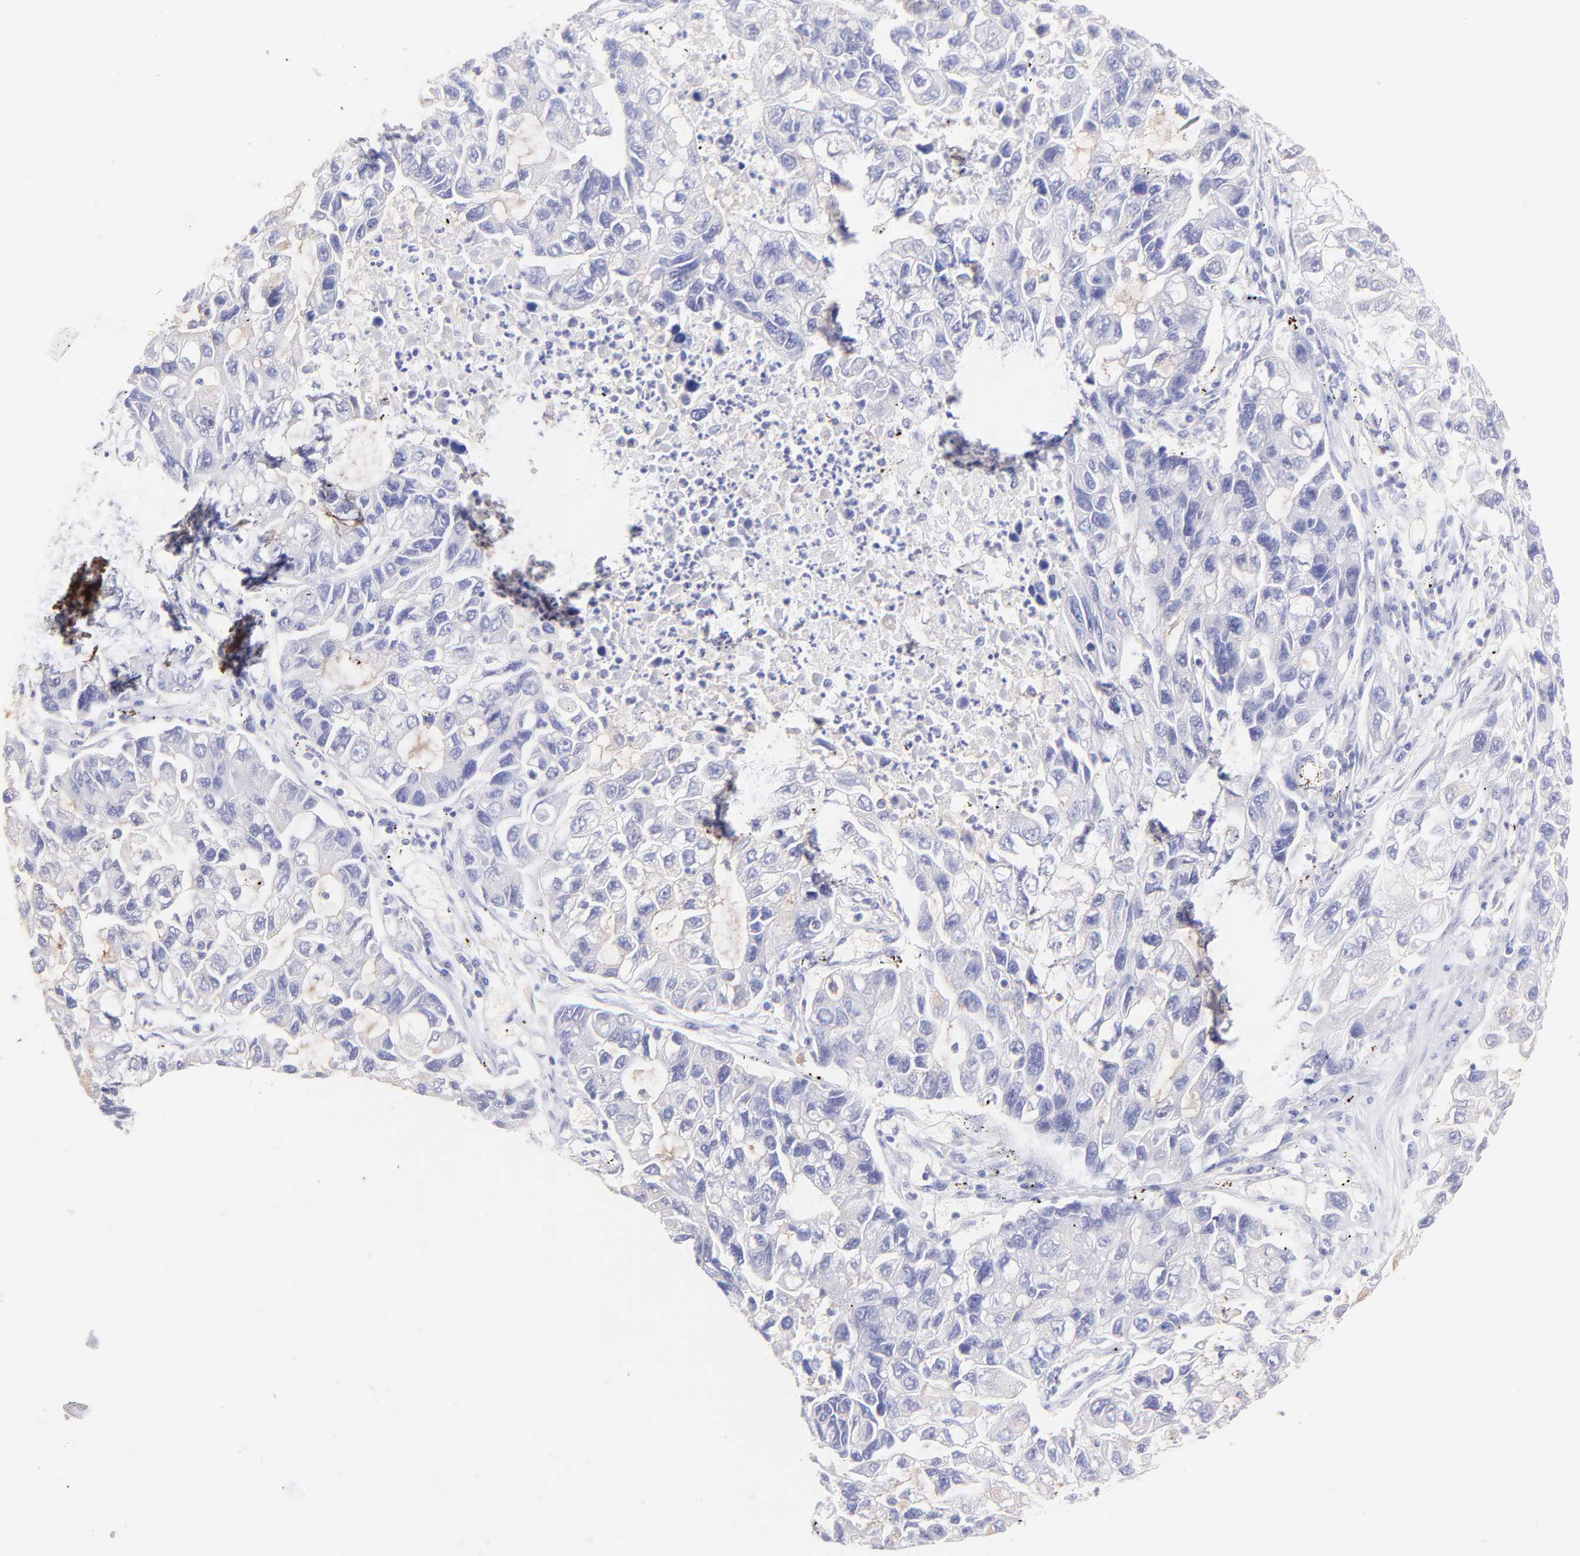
{"staining": {"intensity": "negative", "quantity": "none", "location": "none"}, "tissue": "lung cancer", "cell_type": "Tumor cells", "image_type": "cancer", "snomed": [{"axis": "morphology", "description": "Adenocarcinoma, NOS"}, {"axis": "topography", "description": "Lung"}], "caption": "High power microscopy micrograph of an IHC image of adenocarcinoma (lung), revealing no significant staining in tumor cells.", "gene": "FRMPD3", "patient": {"sex": "female", "age": 51}}